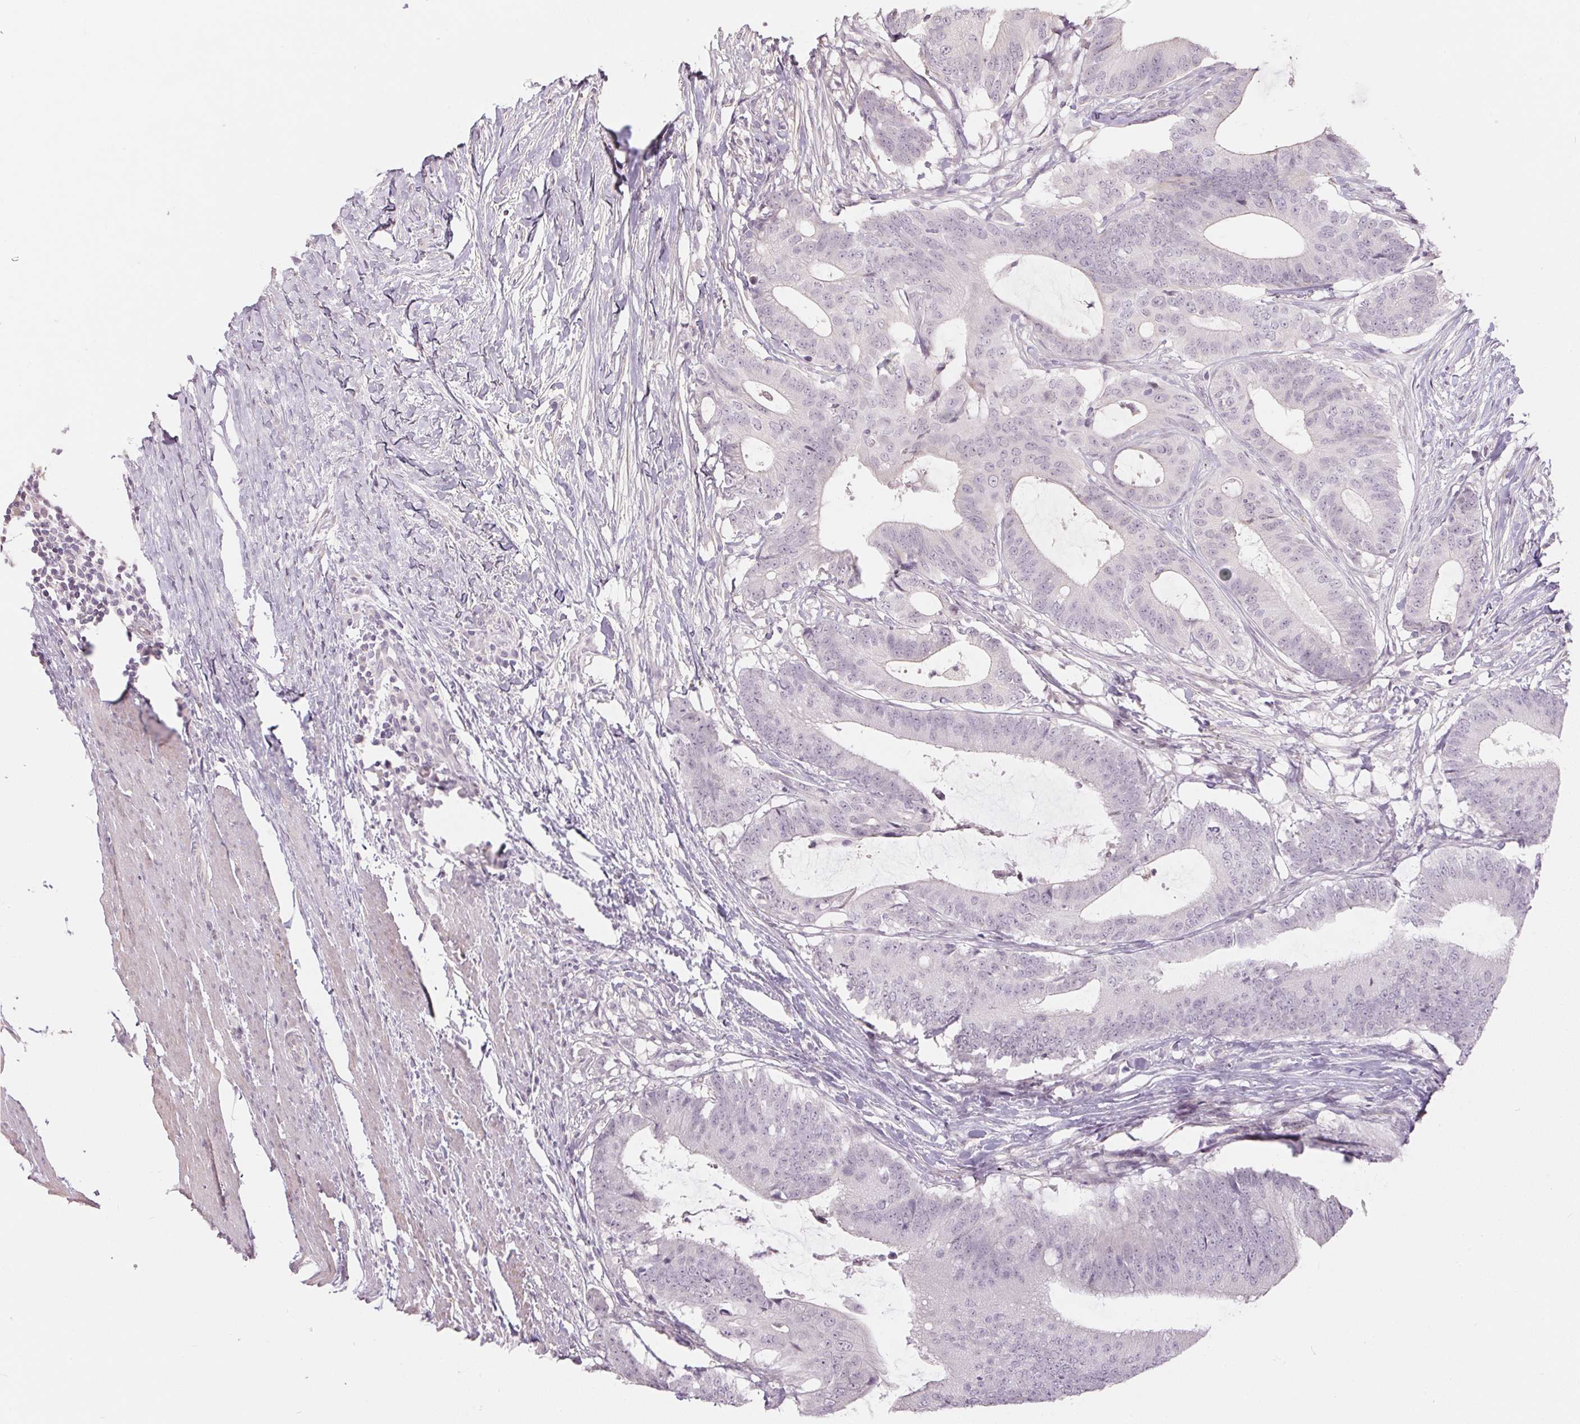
{"staining": {"intensity": "negative", "quantity": "none", "location": "none"}, "tissue": "colorectal cancer", "cell_type": "Tumor cells", "image_type": "cancer", "snomed": [{"axis": "morphology", "description": "Adenocarcinoma, NOS"}, {"axis": "topography", "description": "Colon"}], "caption": "Immunohistochemistry of colorectal cancer exhibits no expression in tumor cells. The staining was performed using DAB (3,3'-diaminobenzidine) to visualize the protein expression in brown, while the nuclei were stained in blue with hematoxylin (Magnification: 20x).", "gene": "GDAP1L1", "patient": {"sex": "female", "age": 43}}